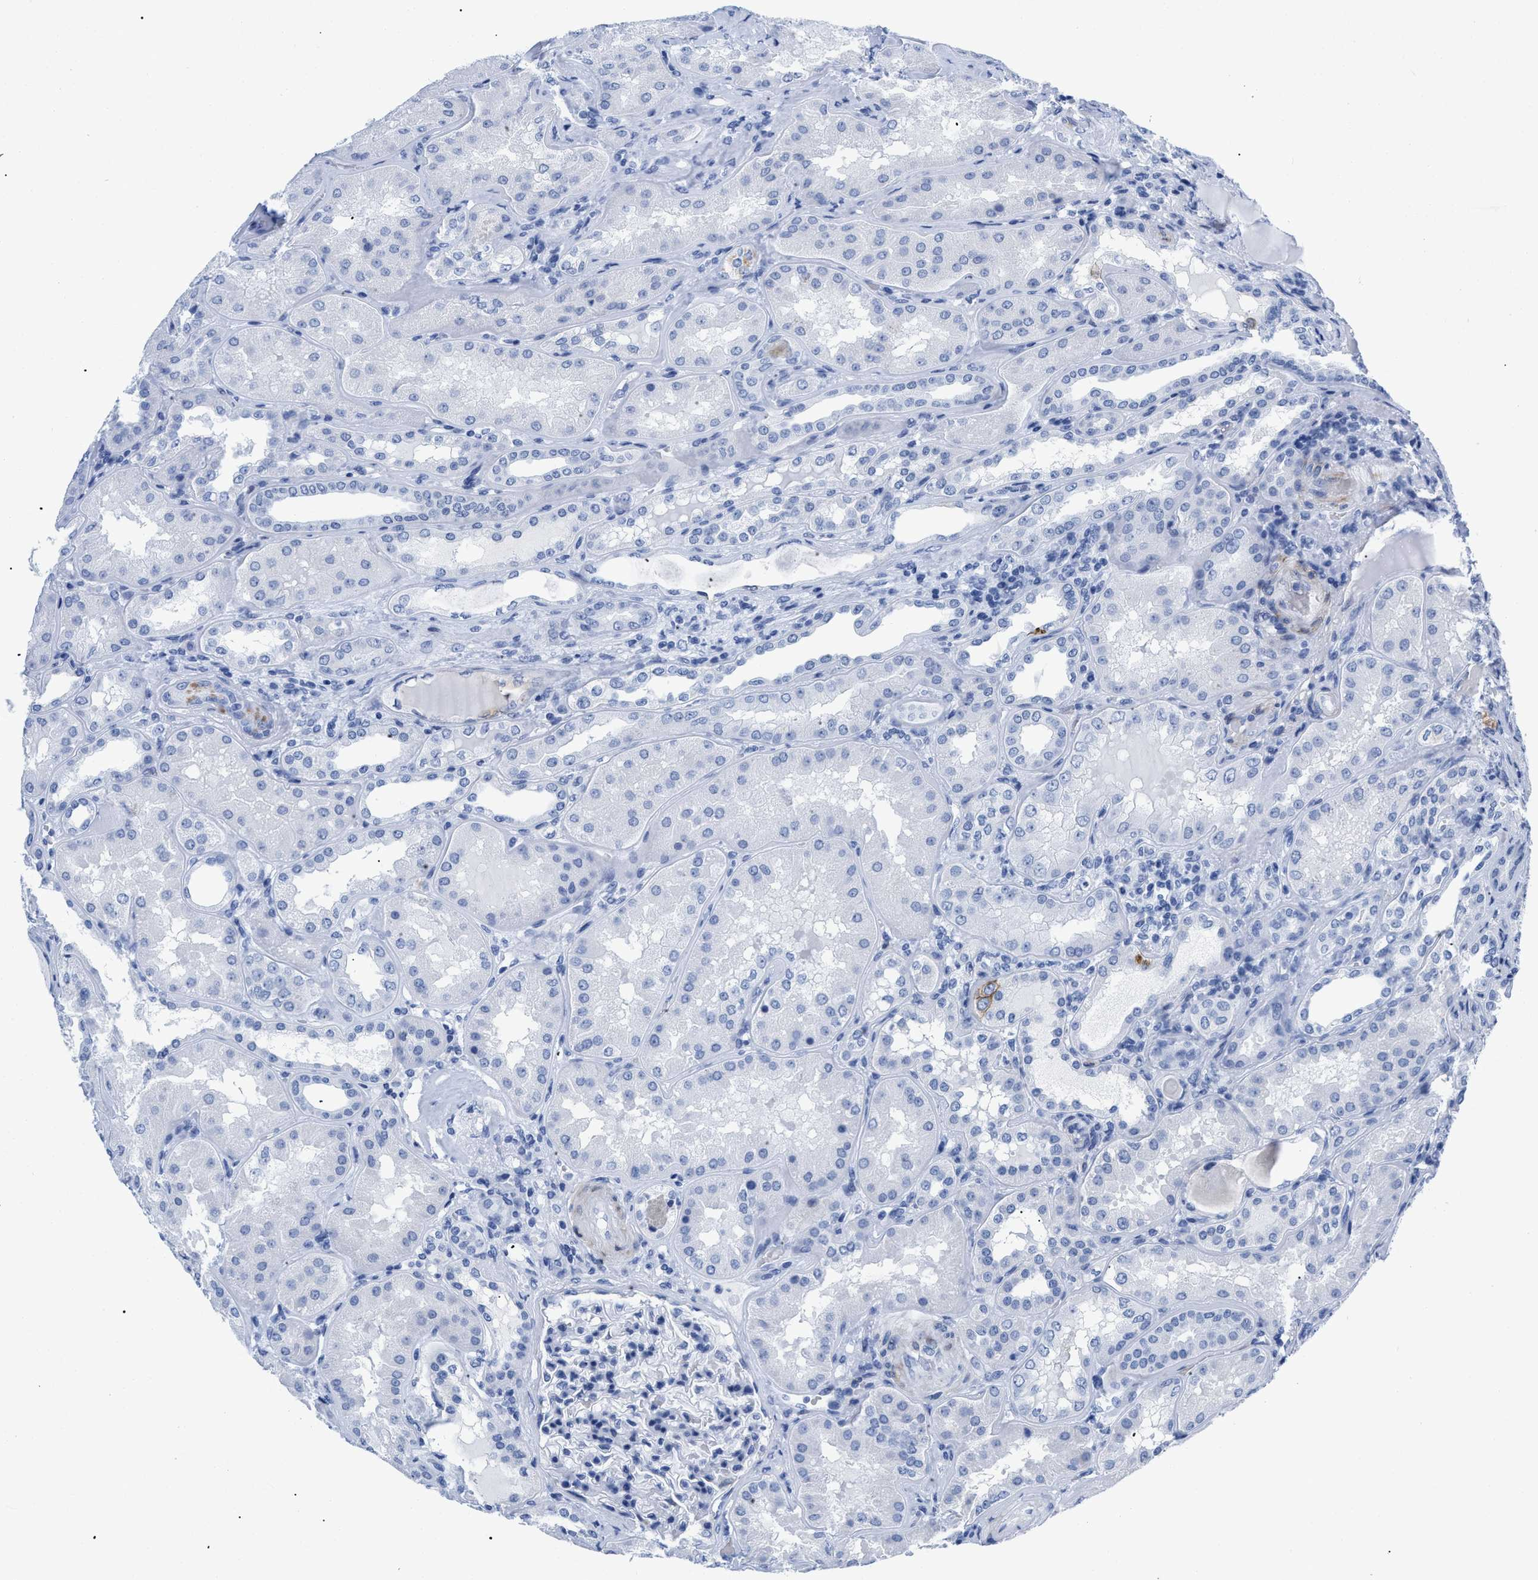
{"staining": {"intensity": "negative", "quantity": "none", "location": "none"}, "tissue": "kidney", "cell_type": "Cells in glomeruli", "image_type": "normal", "snomed": [{"axis": "morphology", "description": "Normal tissue, NOS"}, {"axis": "topography", "description": "Kidney"}], "caption": "Cells in glomeruli are negative for protein expression in normal human kidney. (Brightfield microscopy of DAB (3,3'-diaminobenzidine) immunohistochemistry (IHC) at high magnification).", "gene": "DUSP26", "patient": {"sex": "female", "age": 56}}